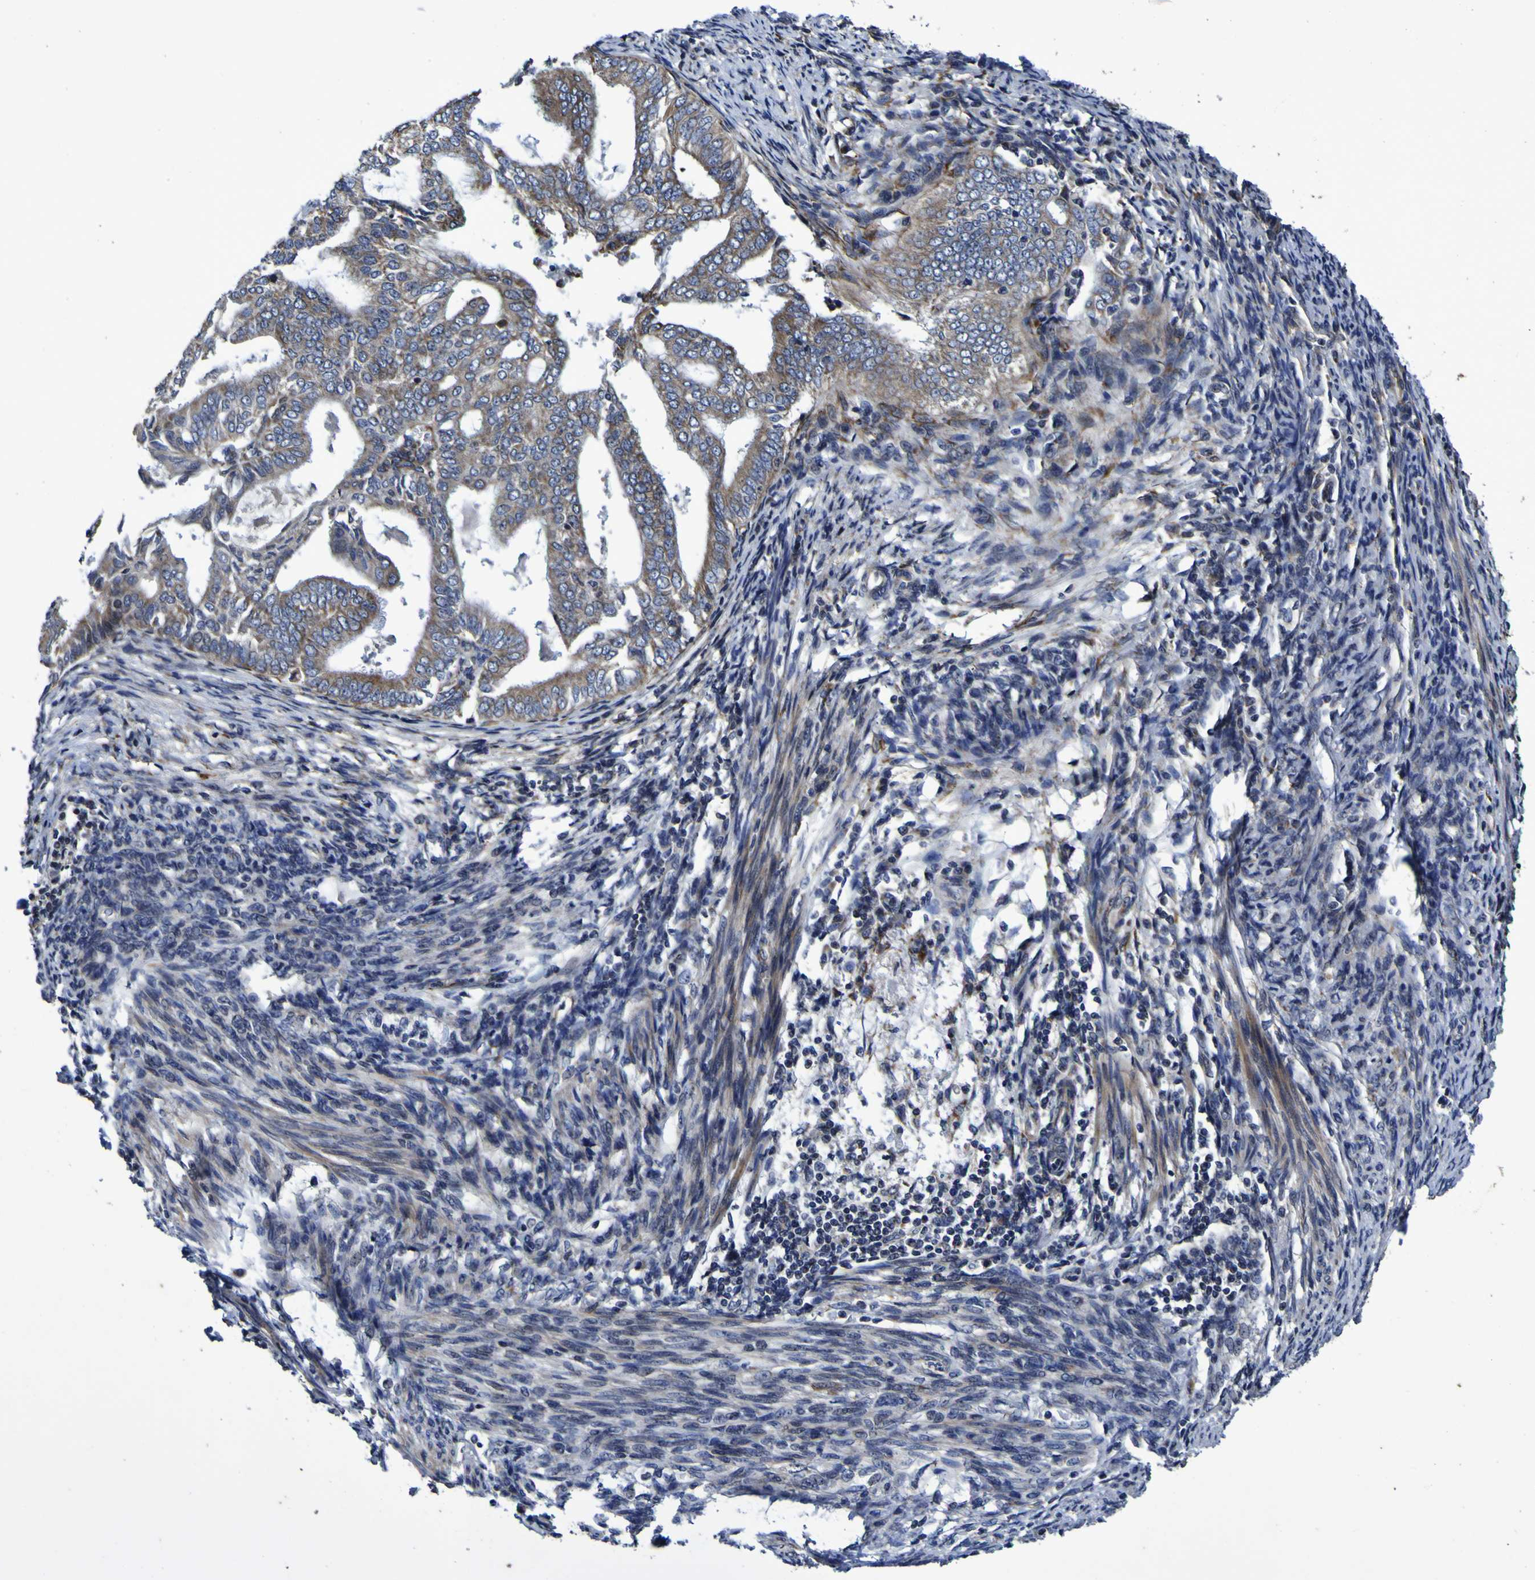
{"staining": {"intensity": "weak", "quantity": ">75%", "location": "cytoplasmic/membranous"}, "tissue": "endometrial cancer", "cell_type": "Tumor cells", "image_type": "cancer", "snomed": [{"axis": "morphology", "description": "Adenocarcinoma, NOS"}, {"axis": "topography", "description": "Endometrium"}], "caption": "This is an image of immunohistochemistry (IHC) staining of endometrial adenocarcinoma, which shows weak positivity in the cytoplasmic/membranous of tumor cells.", "gene": "P3H1", "patient": {"sex": "female", "age": 58}}